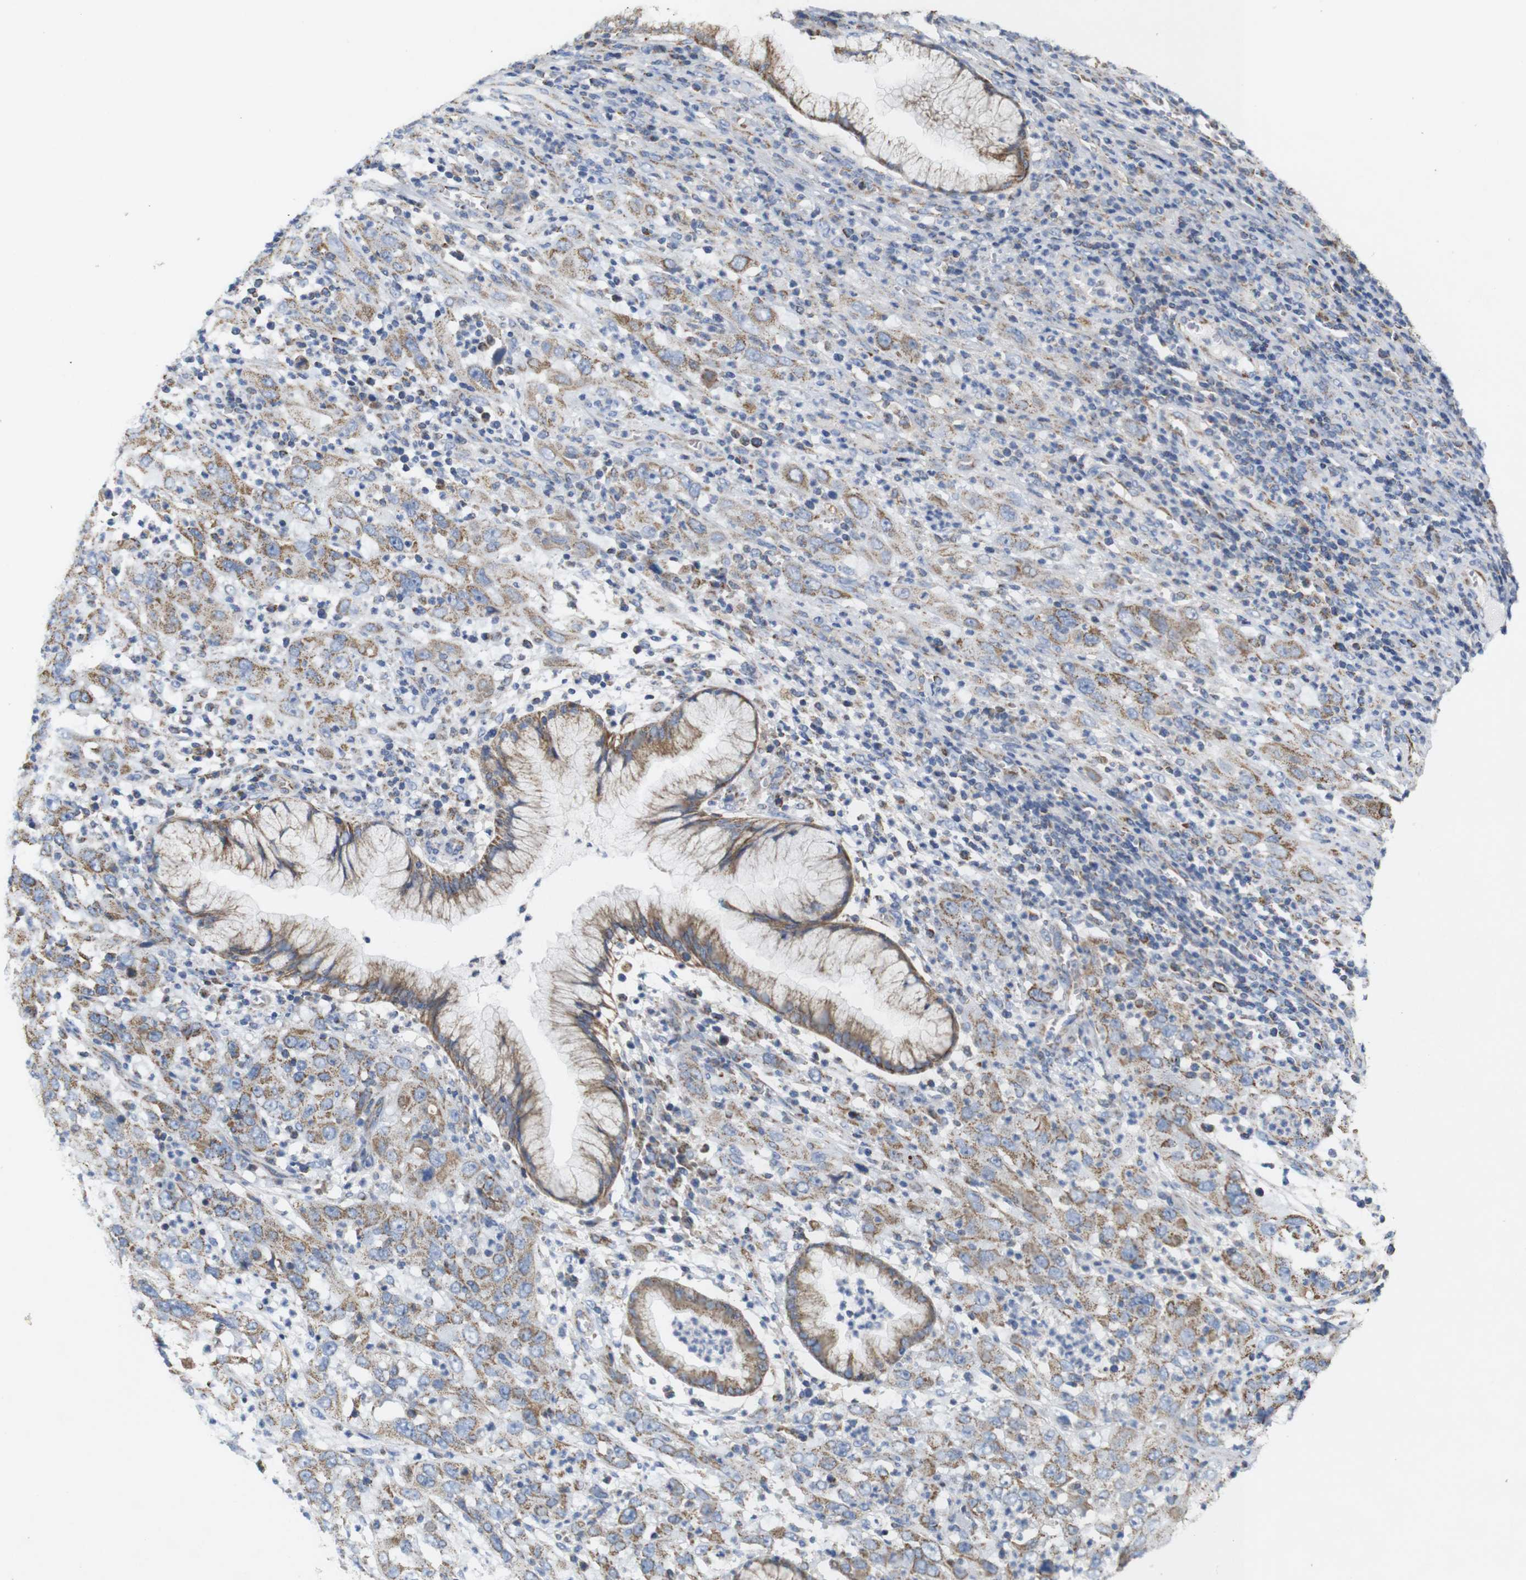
{"staining": {"intensity": "weak", "quantity": ">75%", "location": "cytoplasmic/membranous"}, "tissue": "cervical cancer", "cell_type": "Tumor cells", "image_type": "cancer", "snomed": [{"axis": "morphology", "description": "Squamous cell carcinoma, NOS"}, {"axis": "topography", "description": "Cervix"}], "caption": "High-magnification brightfield microscopy of cervical cancer (squamous cell carcinoma) stained with DAB (3,3'-diaminobenzidine) (brown) and counterstained with hematoxylin (blue). tumor cells exhibit weak cytoplasmic/membranous expression is present in approximately>75% of cells.", "gene": "FAM171B", "patient": {"sex": "female", "age": 32}}